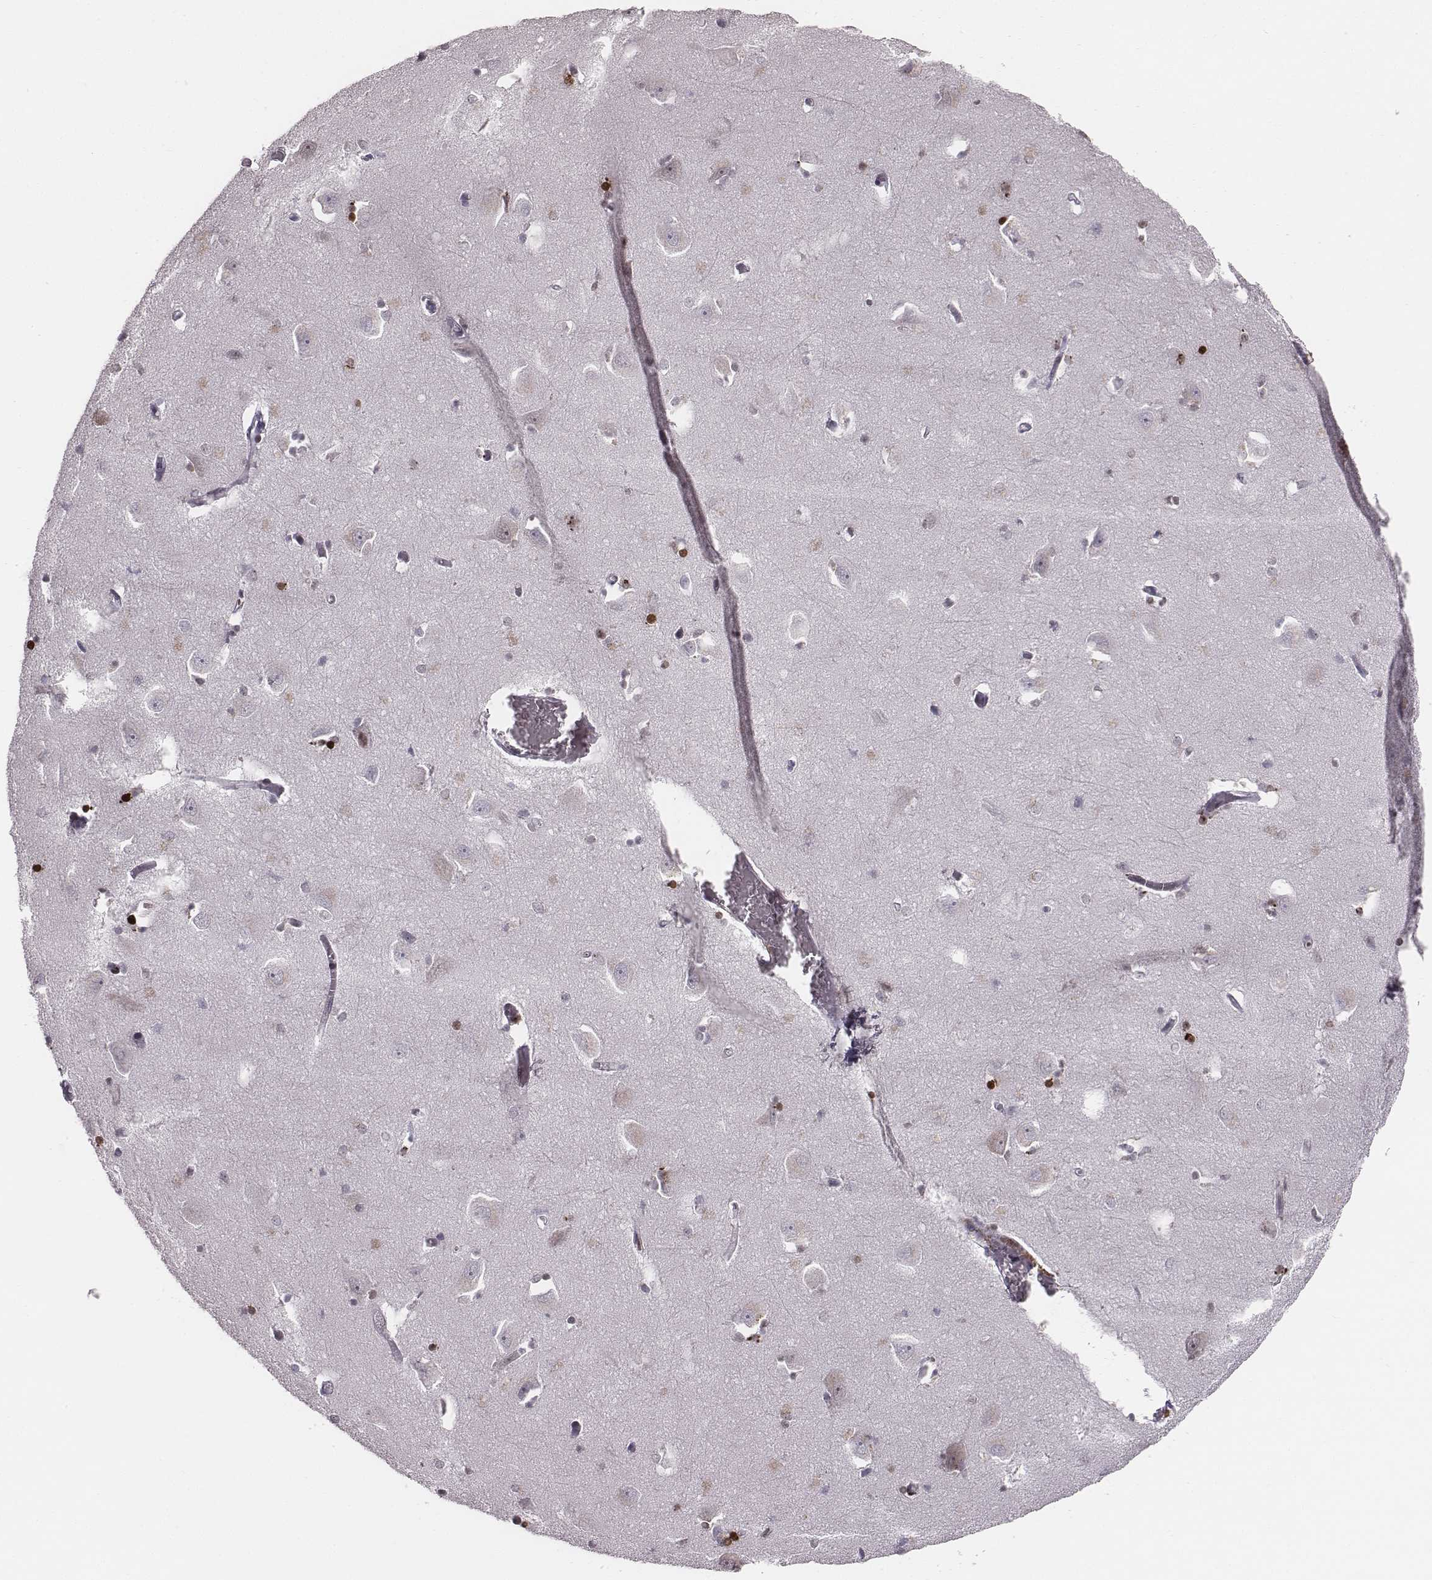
{"staining": {"intensity": "strong", "quantity": "25%-75%", "location": "nuclear"}, "tissue": "caudate", "cell_type": "Glial cells", "image_type": "normal", "snomed": [{"axis": "morphology", "description": "Normal tissue, NOS"}, {"axis": "topography", "description": "Lateral ventricle wall"}, {"axis": "topography", "description": "Hippocampus"}], "caption": "An immunohistochemistry micrograph of benign tissue is shown. Protein staining in brown highlights strong nuclear positivity in caudate within glial cells.", "gene": "NDC1", "patient": {"sex": "female", "age": 63}}